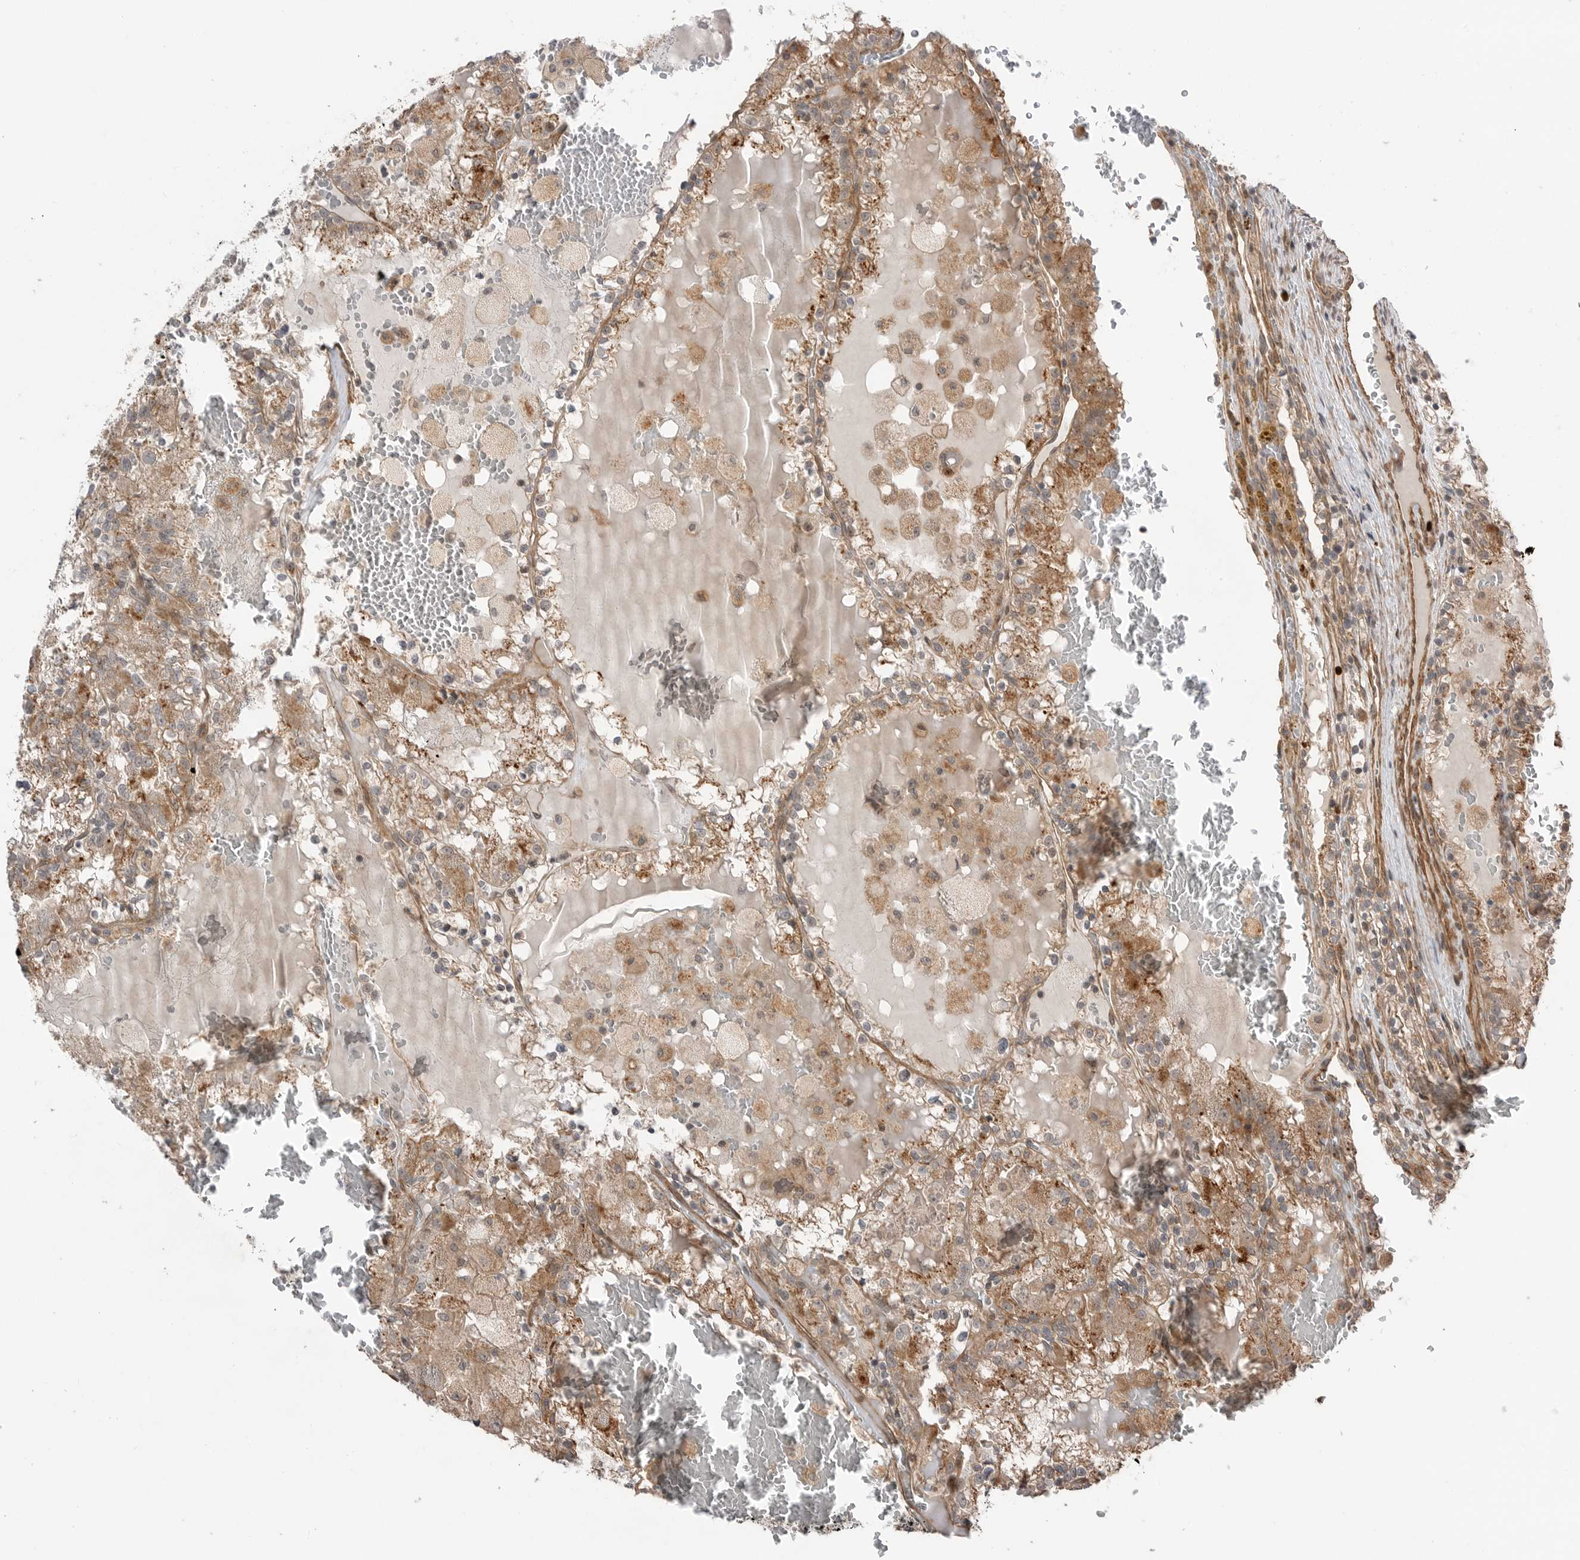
{"staining": {"intensity": "moderate", "quantity": "25%-75%", "location": "cytoplasmic/membranous"}, "tissue": "renal cancer", "cell_type": "Tumor cells", "image_type": "cancer", "snomed": [{"axis": "morphology", "description": "Adenocarcinoma, NOS"}, {"axis": "topography", "description": "Kidney"}], "caption": "Approximately 25%-75% of tumor cells in human renal adenocarcinoma display moderate cytoplasmic/membranous protein staining as visualized by brown immunohistochemical staining.", "gene": "PEAK1", "patient": {"sex": "female", "age": 56}}